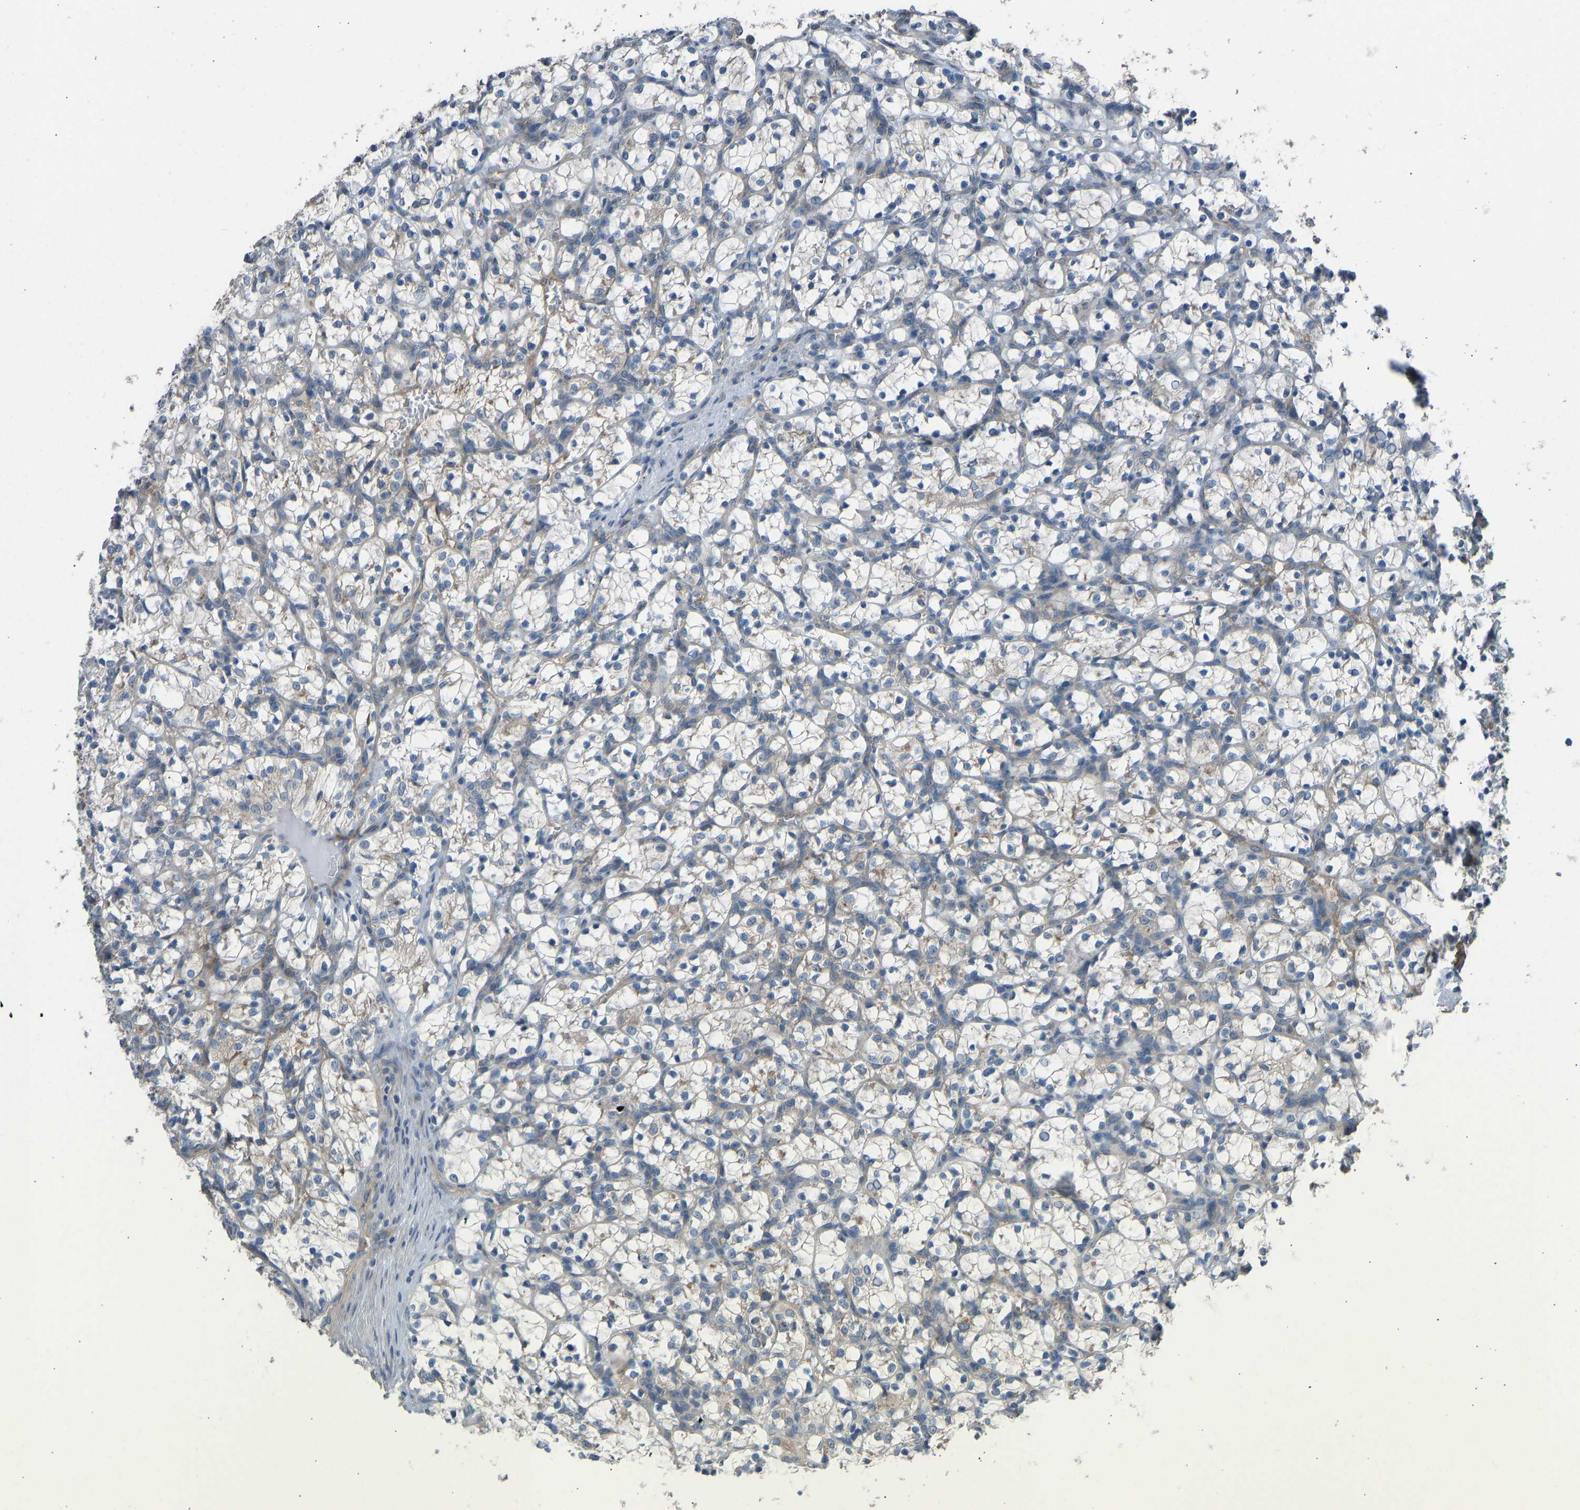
{"staining": {"intensity": "negative", "quantity": "none", "location": "none"}, "tissue": "renal cancer", "cell_type": "Tumor cells", "image_type": "cancer", "snomed": [{"axis": "morphology", "description": "Adenocarcinoma, NOS"}, {"axis": "topography", "description": "Kidney"}], "caption": "This micrograph is of renal cancer stained with immunohistochemistry to label a protein in brown with the nuclei are counter-stained blue. There is no staining in tumor cells.", "gene": "SLC43A1", "patient": {"sex": "female", "age": 69}}